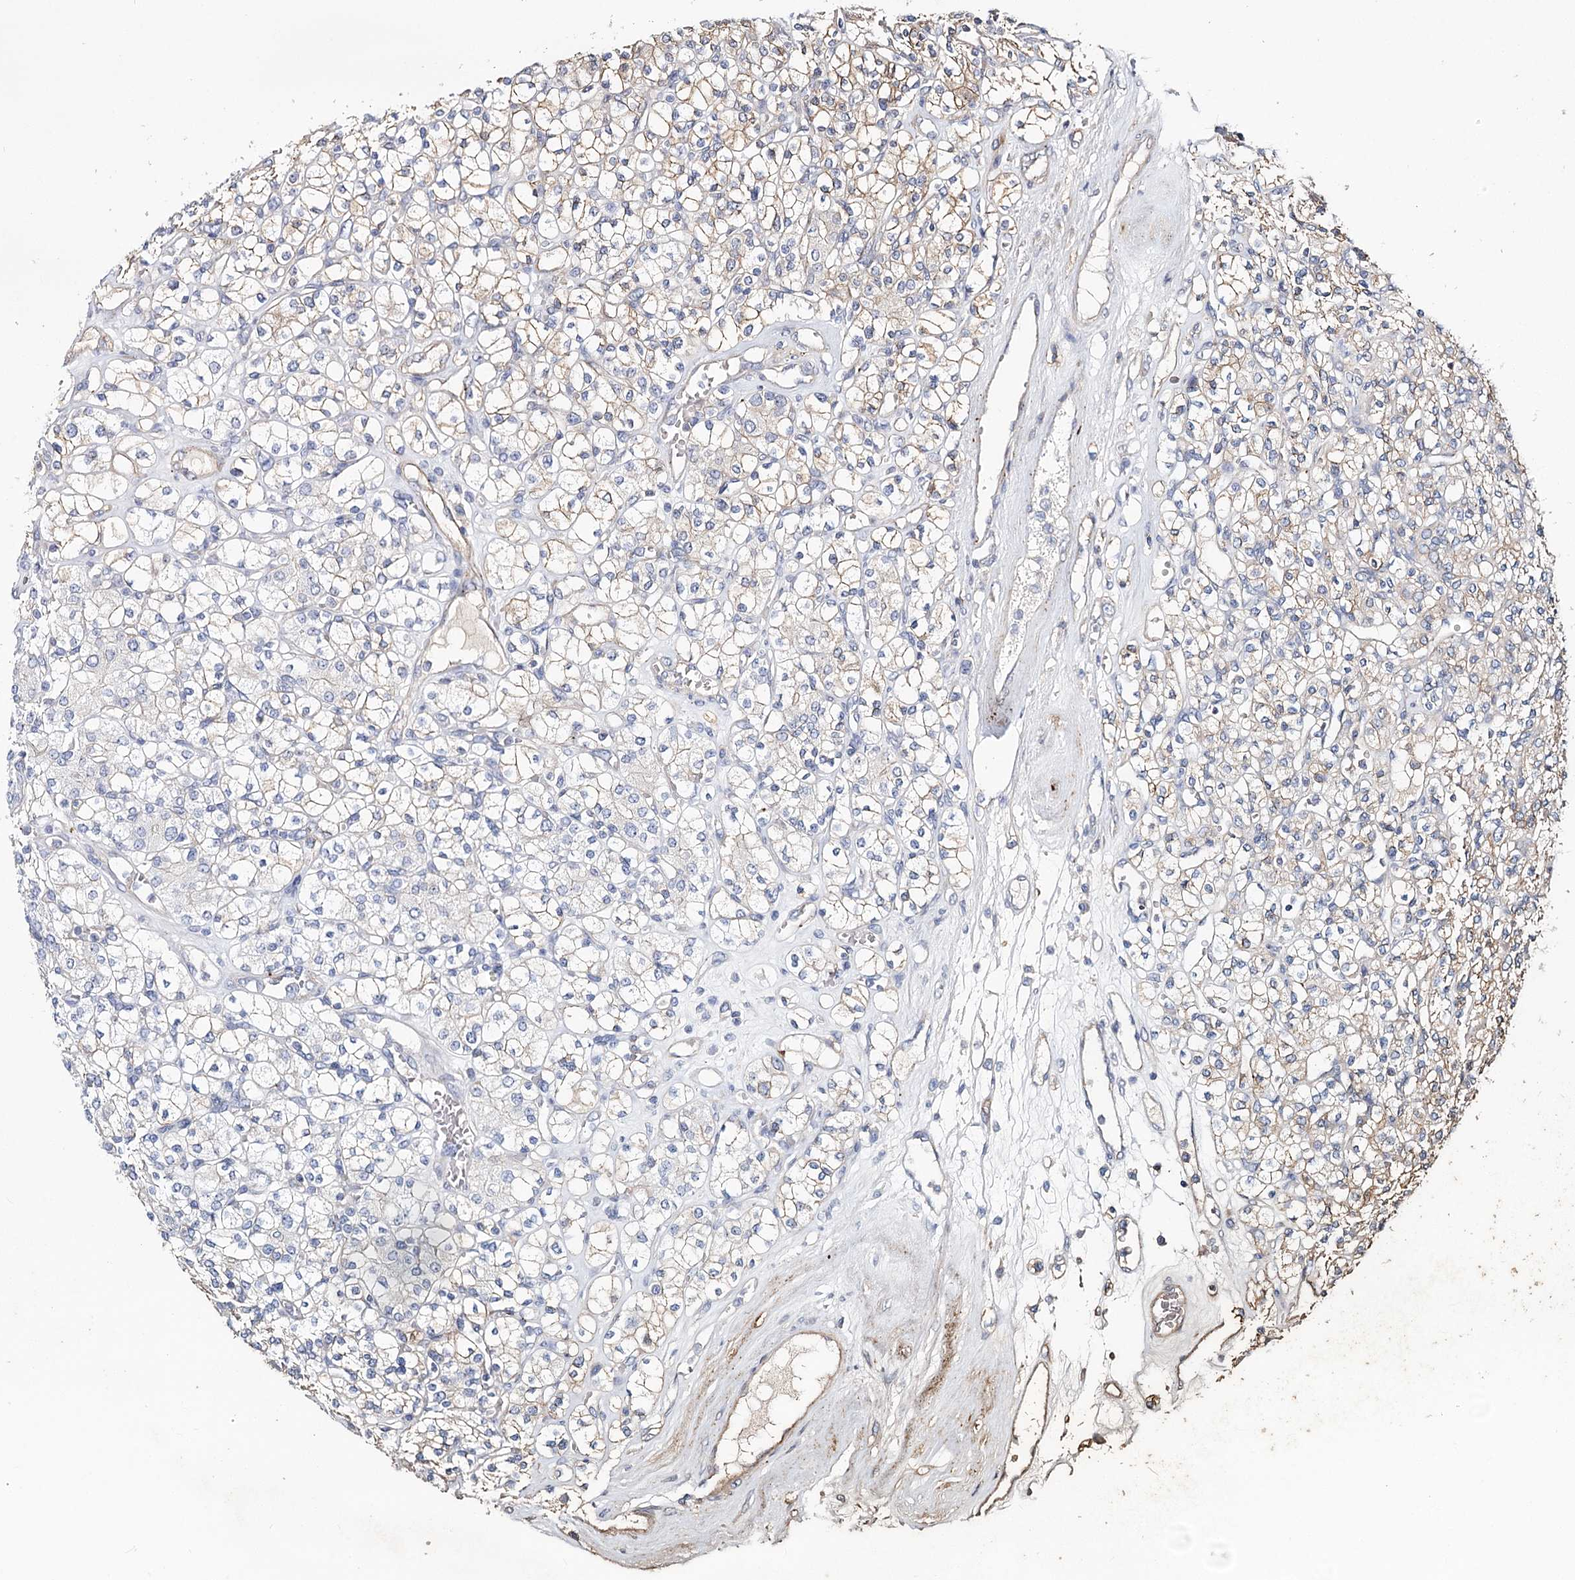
{"staining": {"intensity": "weak", "quantity": "<25%", "location": "cytoplasmic/membranous"}, "tissue": "renal cancer", "cell_type": "Tumor cells", "image_type": "cancer", "snomed": [{"axis": "morphology", "description": "Adenocarcinoma, NOS"}, {"axis": "topography", "description": "Kidney"}], "caption": "Immunohistochemical staining of renal adenocarcinoma exhibits no significant staining in tumor cells.", "gene": "TMEM218", "patient": {"sex": "male", "age": 77}}